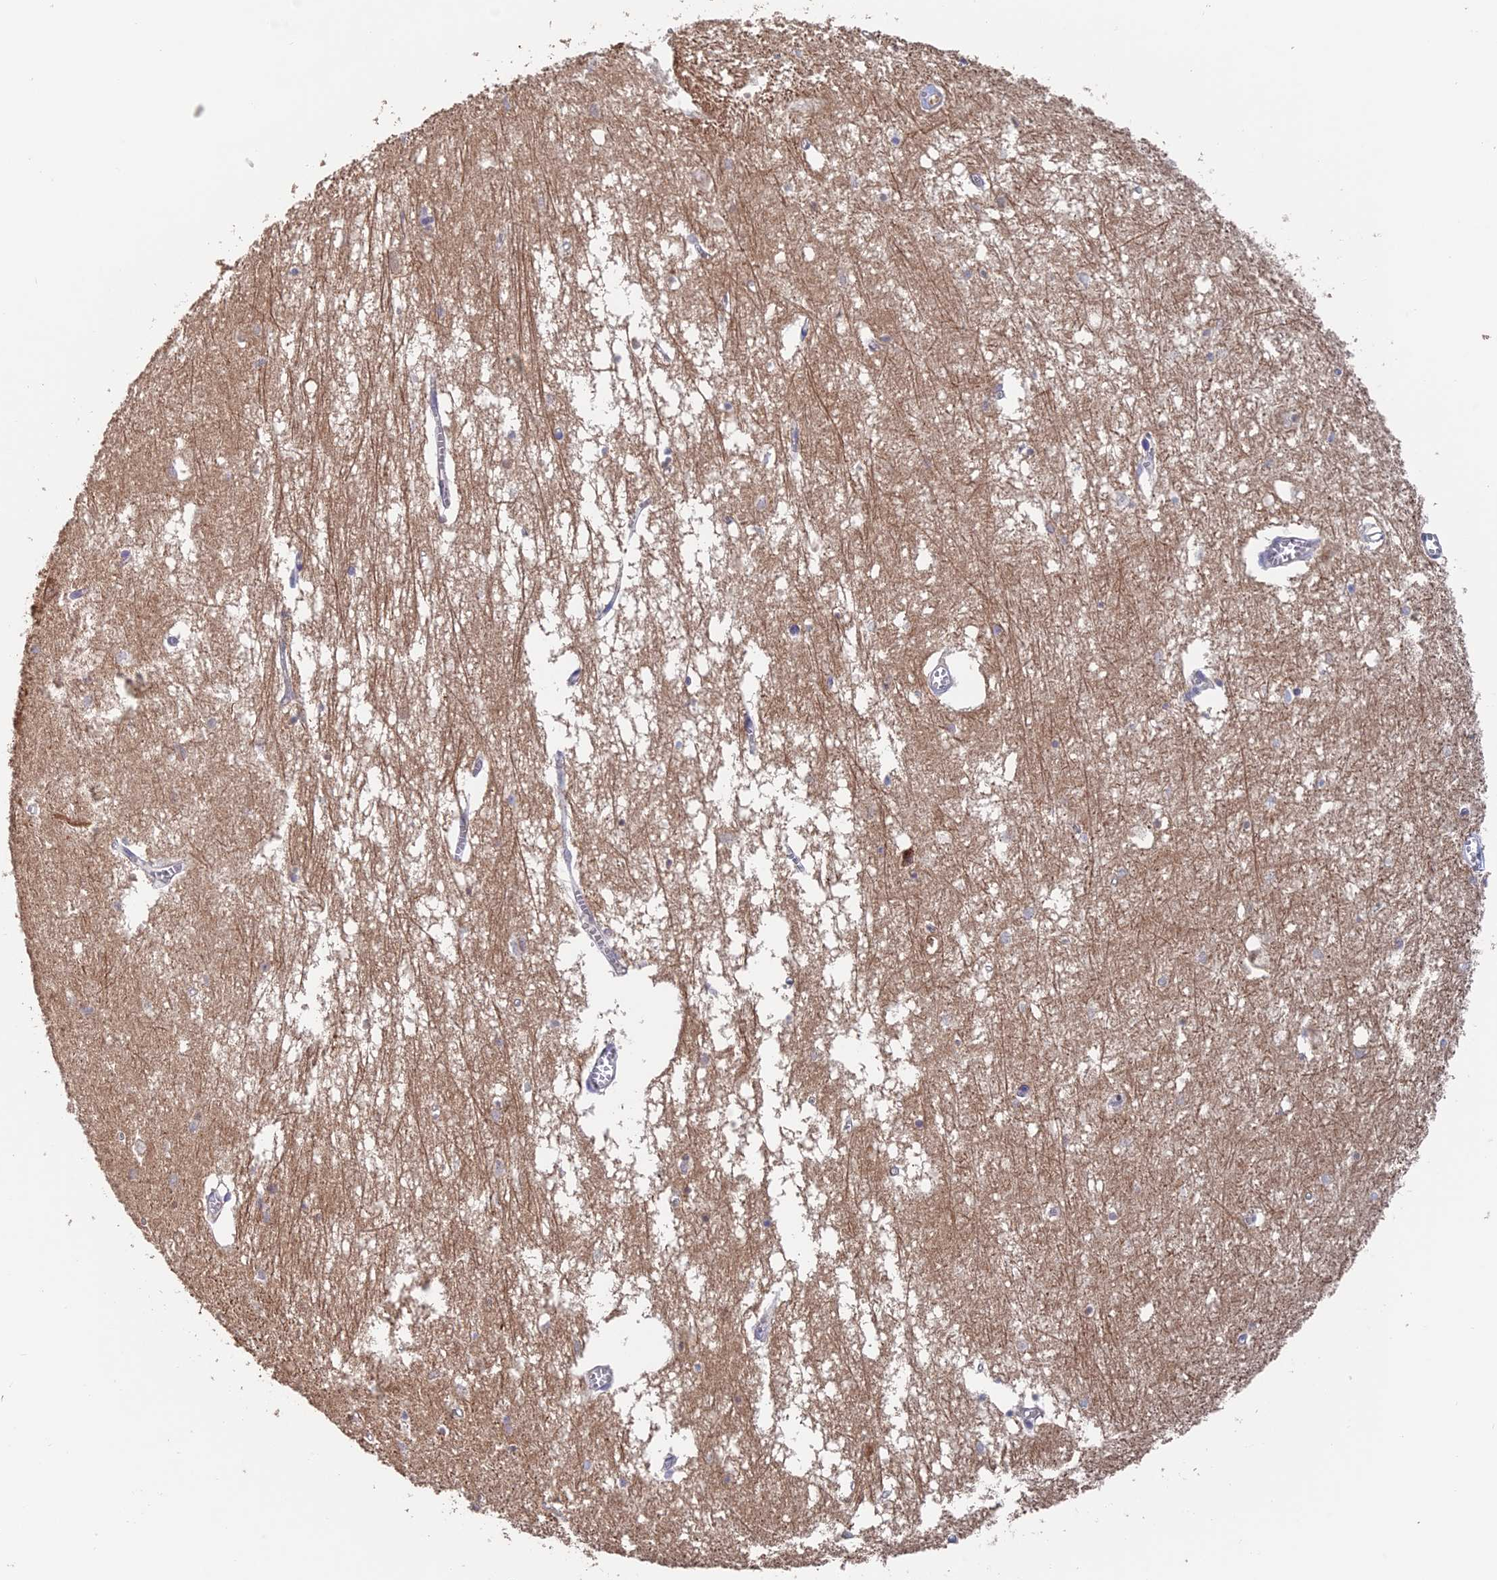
{"staining": {"intensity": "moderate", "quantity": "25%-75%", "location": "cytoplasmic/membranous"}, "tissue": "hippocampus", "cell_type": "Glial cells", "image_type": "normal", "snomed": [{"axis": "morphology", "description": "Normal tissue, NOS"}, {"axis": "topography", "description": "Hippocampus"}], "caption": "This histopathology image reveals normal hippocampus stained with immunohistochemistry to label a protein in brown. The cytoplasmic/membranous of glial cells show moderate positivity for the protein. Nuclei are counter-stained blue.", "gene": "DTYMK", "patient": {"sex": "male", "age": 70}}